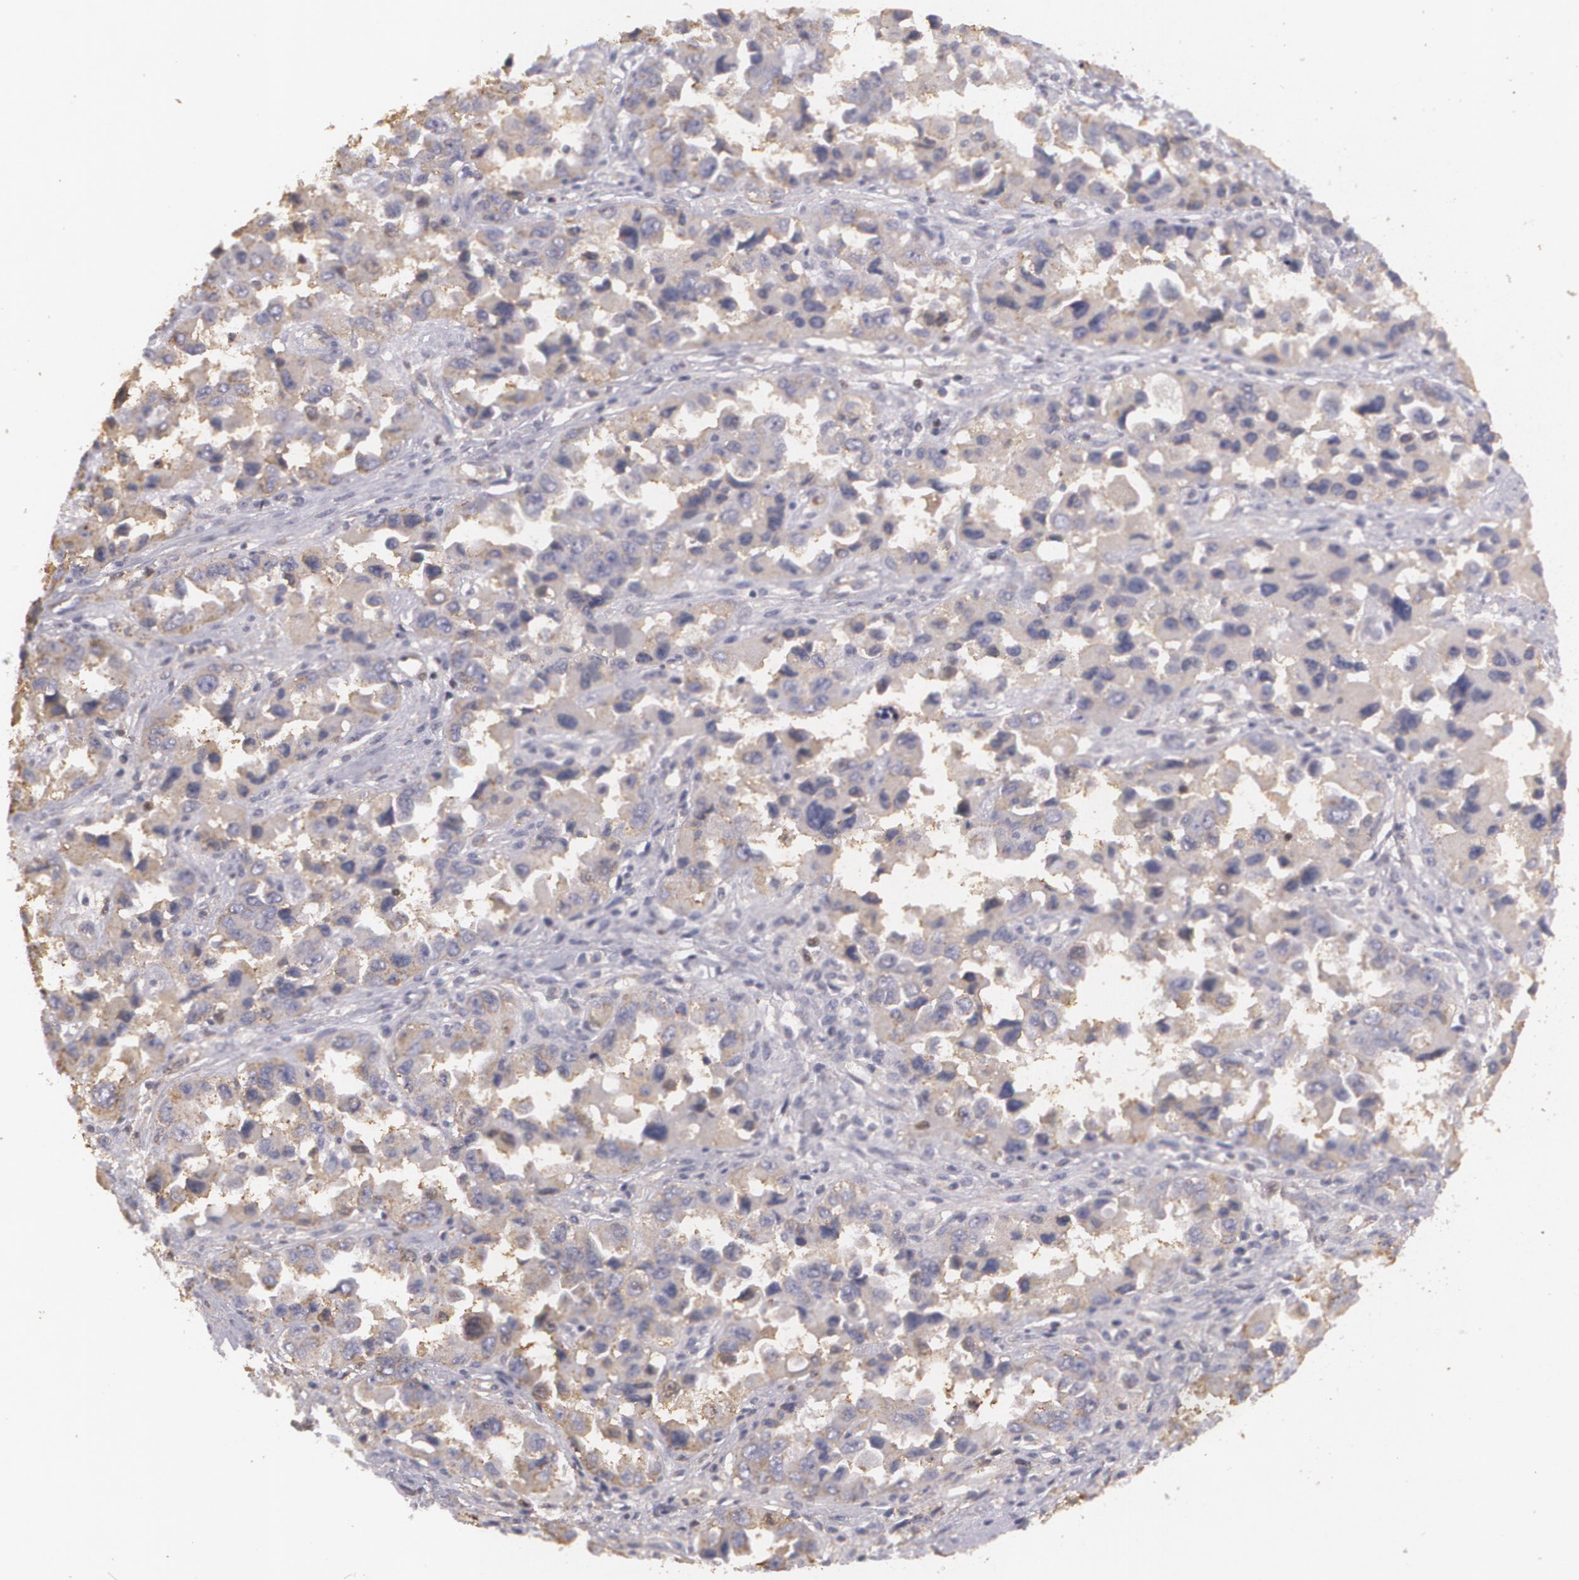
{"staining": {"intensity": "weak", "quantity": "25%-75%", "location": "cytoplasmic/membranous"}, "tissue": "ovarian cancer", "cell_type": "Tumor cells", "image_type": "cancer", "snomed": [{"axis": "morphology", "description": "Cystadenocarcinoma, serous, NOS"}, {"axis": "topography", "description": "Ovary"}], "caption": "This image exhibits immunohistochemistry (IHC) staining of serous cystadenocarcinoma (ovarian), with low weak cytoplasmic/membranous expression in about 25%-75% of tumor cells.", "gene": "KCNA4", "patient": {"sex": "female", "age": 84}}